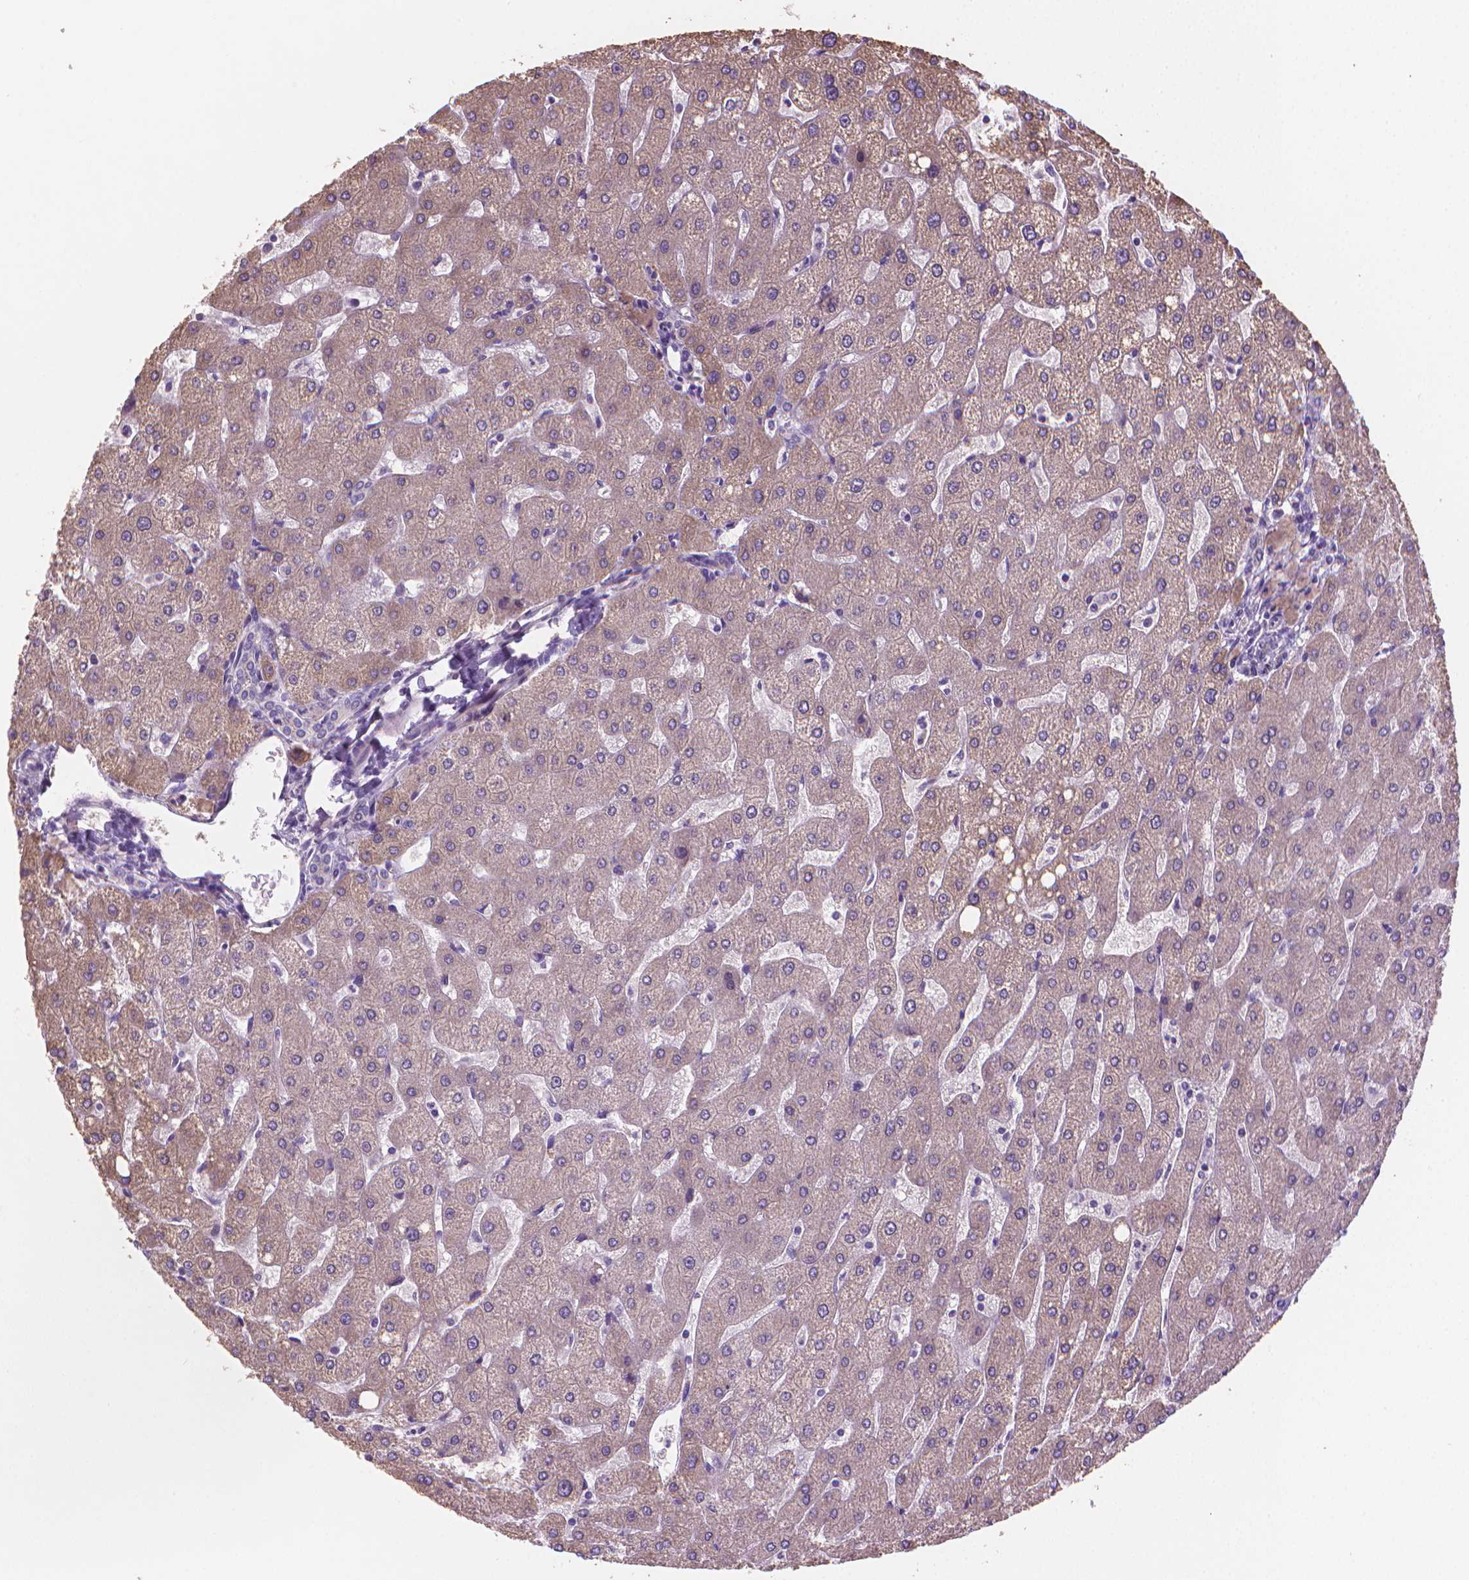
{"staining": {"intensity": "negative", "quantity": "none", "location": "none"}, "tissue": "liver", "cell_type": "Cholangiocytes", "image_type": "normal", "snomed": [{"axis": "morphology", "description": "Normal tissue, NOS"}, {"axis": "topography", "description": "Liver"}], "caption": "Immunohistochemical staining of normal human liver demonstrates no significant positivity in cholangiocytes.", "gene": "CLXN", "patient": {"sex": "male", "age": 67}}